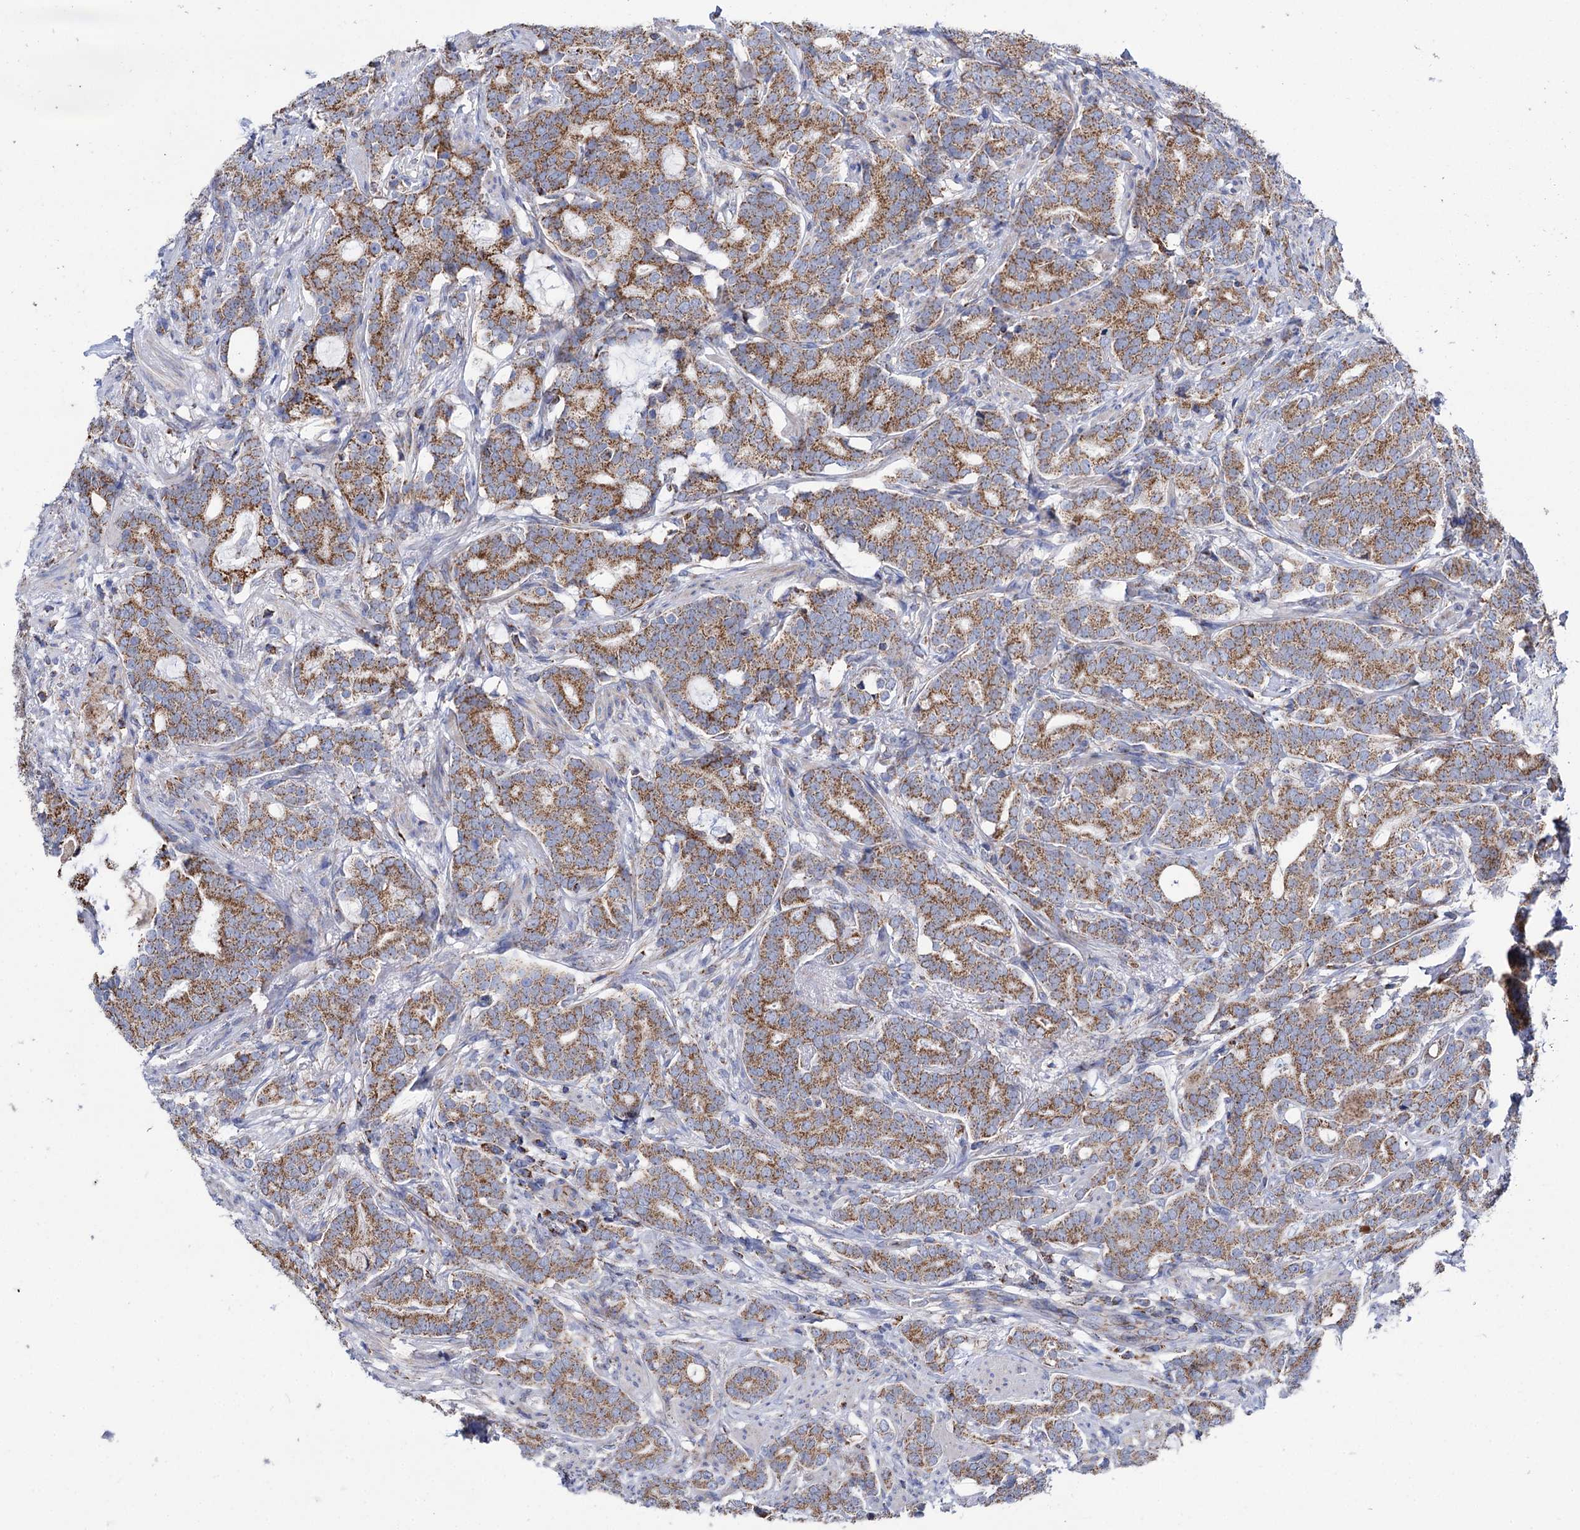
{"staining": {"intensity": "moderate", "quantity": ">75%", "location": "cytoplasmic/membranous"}, "tissue": "prostate cancer", "cell_type": "Tumor cells", "image_type": "cancer", "snomed": [{"axis": "morphology", "description": "Adenocarcinoma, Low grade"}, {"axis": "topography", "description": "Prostate"}], "caption": "This is an image of immunohistochemistry staining of prostate adenocarcinoma (low-grade), which shows moderate positivity in the cytoplasmic/membranous of tumor cells.", "gene": "ABHD10", "patient": {"sex": "male", "age": 71}}